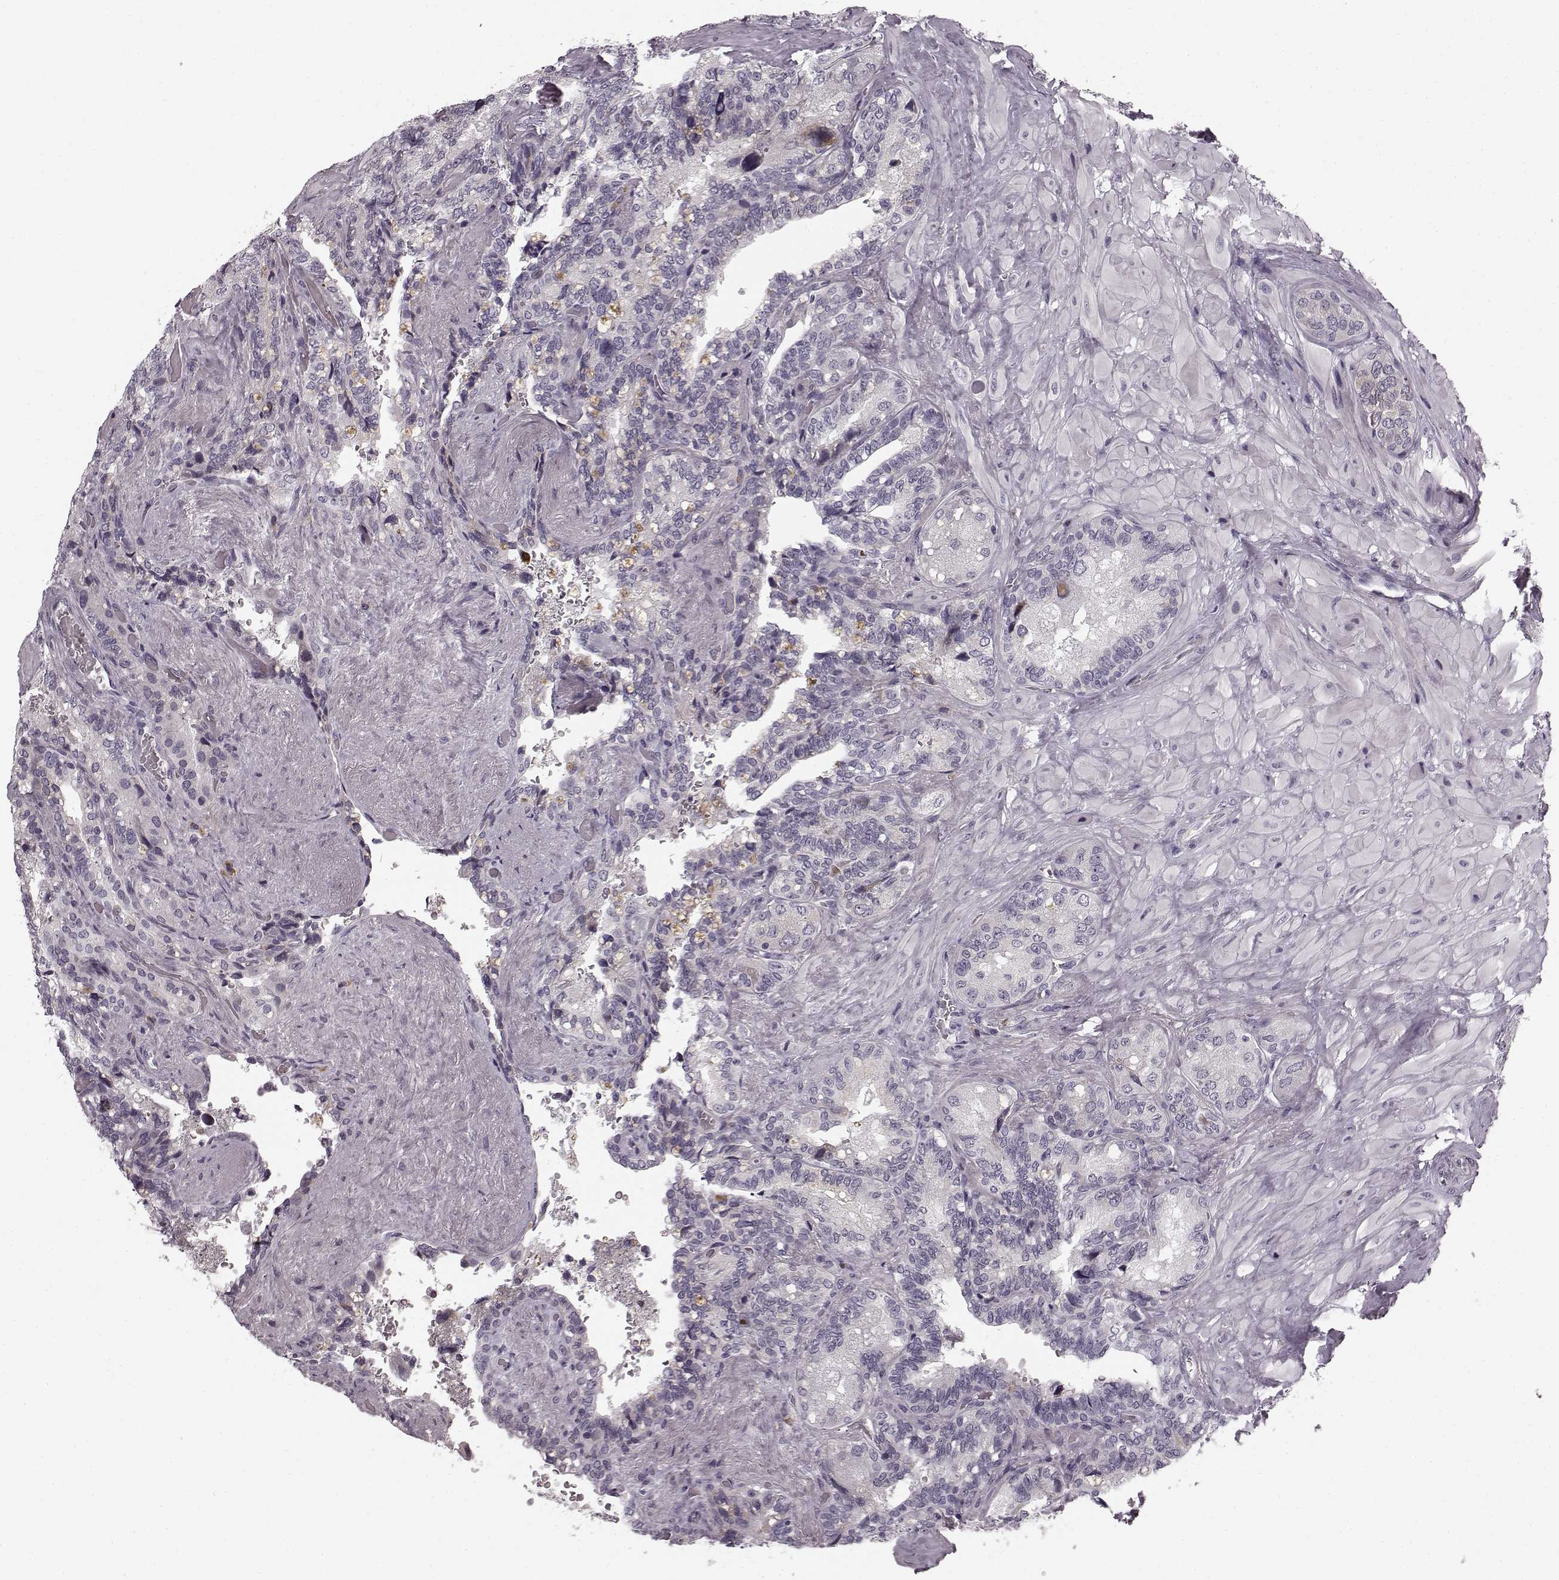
{"staining": {"intensity": "negative", "quantity": "none", "location": "none"}, "tissue": "seminal vesicle", "cell_type": "Glandular cells", "image_type": "normal", "snomed": [{"axis": "morphology", "description": "Normal tissue, NOS"}, {"axis": "topography", "description": "Seminal veicle"}], "caption": "Glandular cells are negative for brown protein staining in normal seminal vesicle. The staining was performed using DAB to visualize the protein expression in brown, while the nuclei were stained in blue with hematoxylin (Magnification: 20x).", "gene": "FAM234B", "patient": {"sex": "male", "age": 69}}